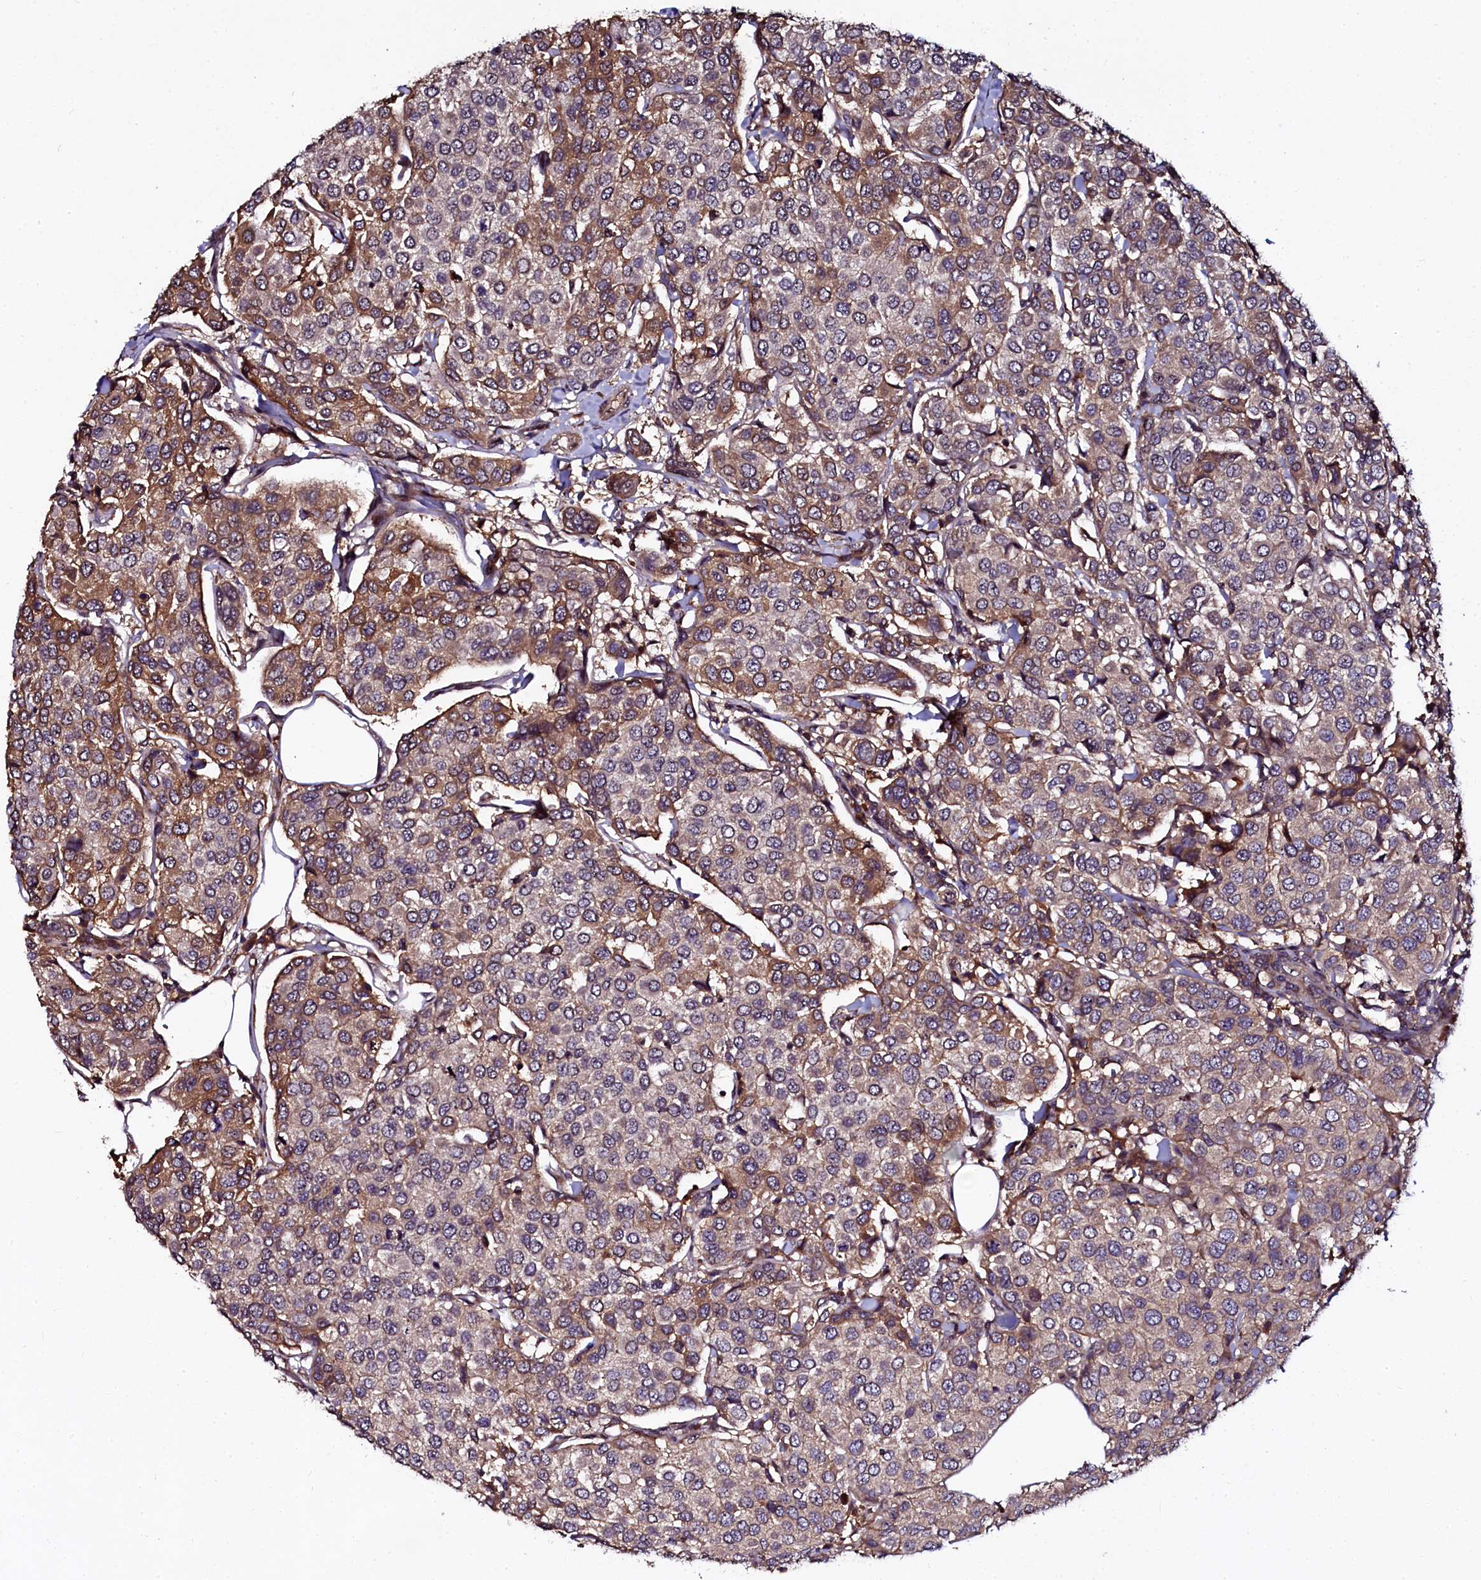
{"staining": {"intensity": "moderate", "quantity": "25%-75%", "location": "cytoplasmic/membranous"}, "tissue": "breast cancer", "cell_type": "Tumor cells", "image_type": "cancer", "snomed": [{"axis": "morphology", "description": "Duct carcinoma"}, {"axis": "topography", "description": "Breast"}], "caption": "Breast cancer (infiltrating ductal carcinoma) stained with DAB immunohistochemistry reveals medium levels of moderate cytoplasmic/membranous positivity in approximately 25%-75% of tumor cells.", "gene": "N4BP1", "patient": {"sex": "female", "age": 55}}